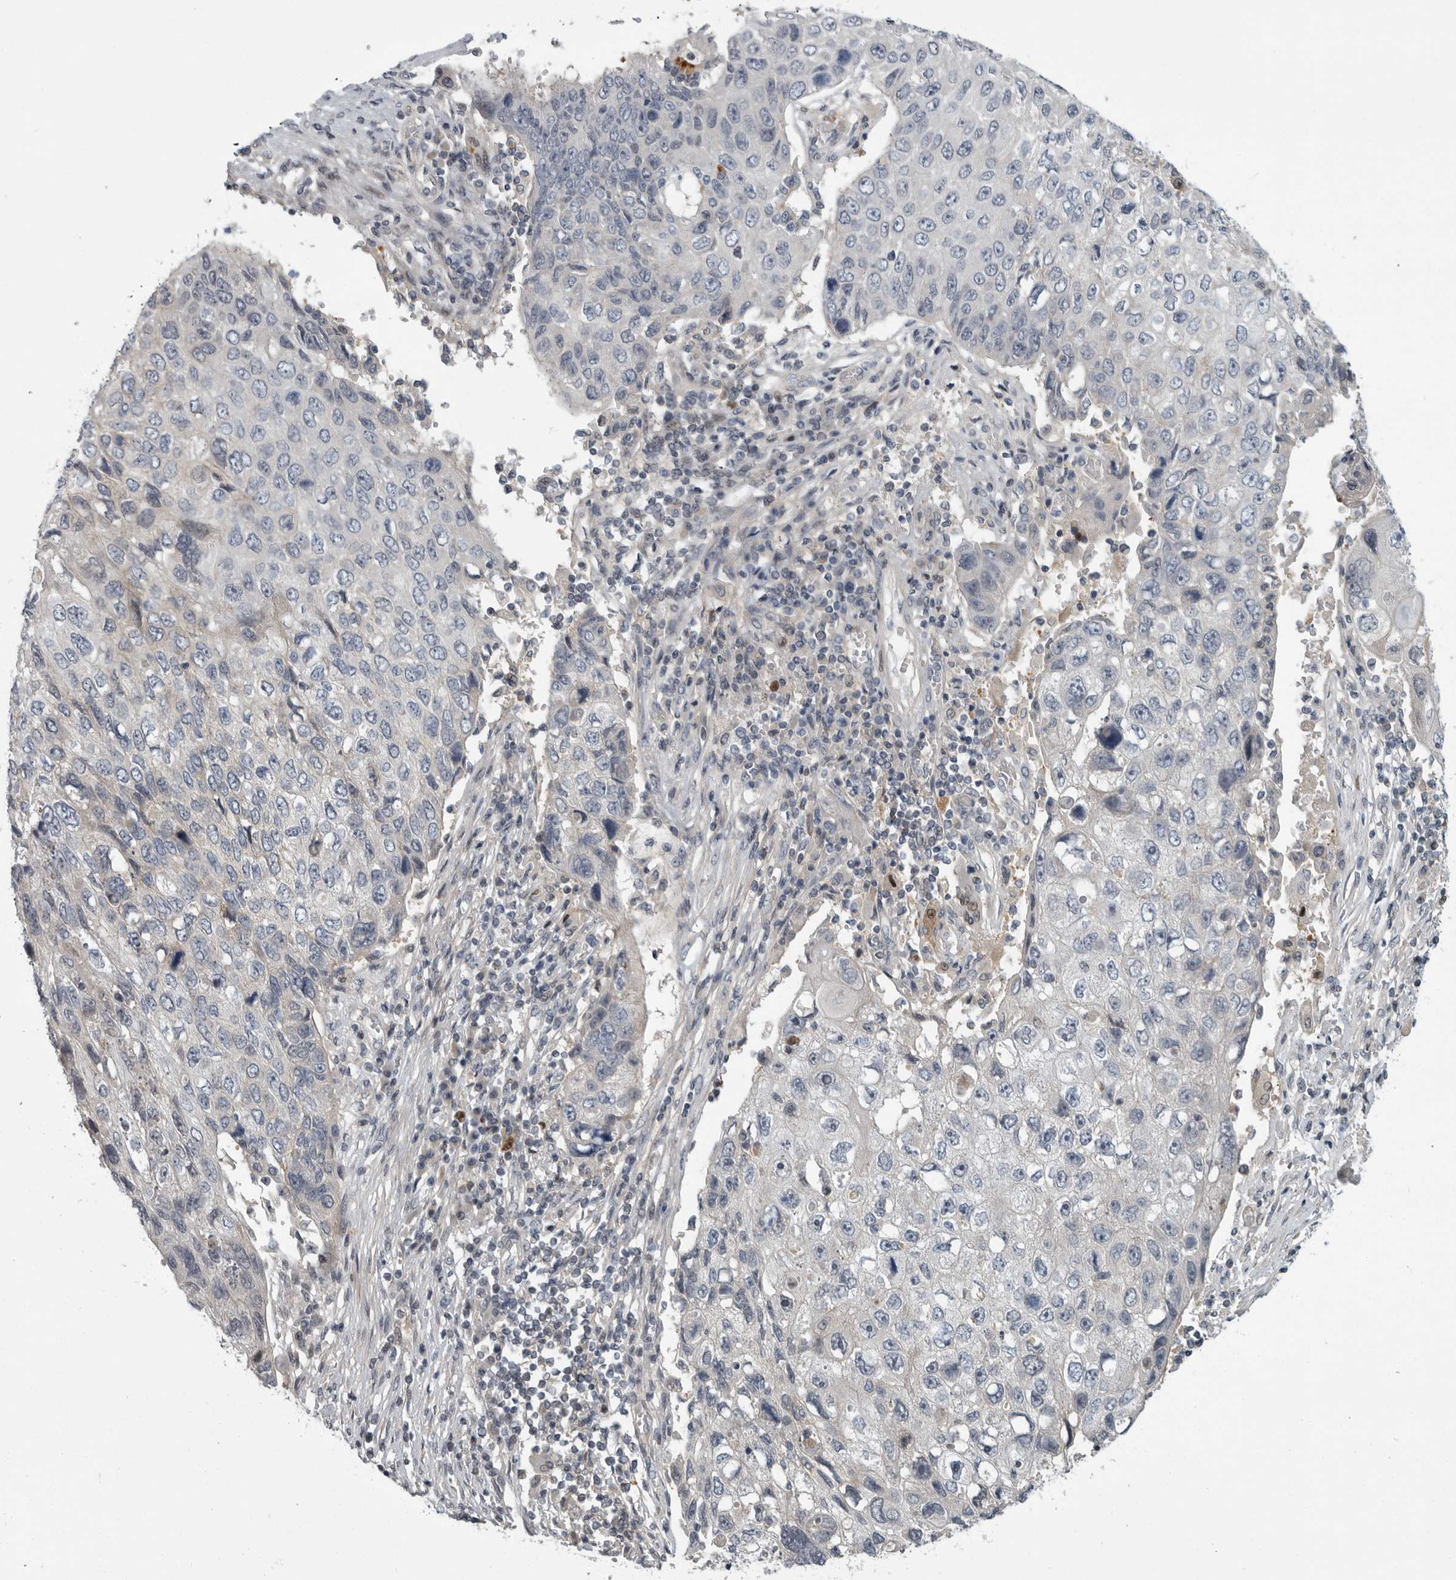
{"staining": {"intensity": "negative", "quantity": "none", "location": "none"}, "tissue": "lung cancer", "cell_type": "Tumor cells", "image_type": "cancer", "snomed": [{"axis": "morphology", "description": "Squamous cell carcinoma, NOS"}, {"axis": "topography", "description": "Lung"}], "caption": "A high-resolution histopathology image shows IHC staining of lung cancer, which exhibits no significant staining in tumor cells. (DAB (3,3'-diaminobenzidine) immunohistochemistry (IHC) with hematoxylin counter stain).", "gene": "PDE7A", "patient": {"sex": "male", "age": 61}}